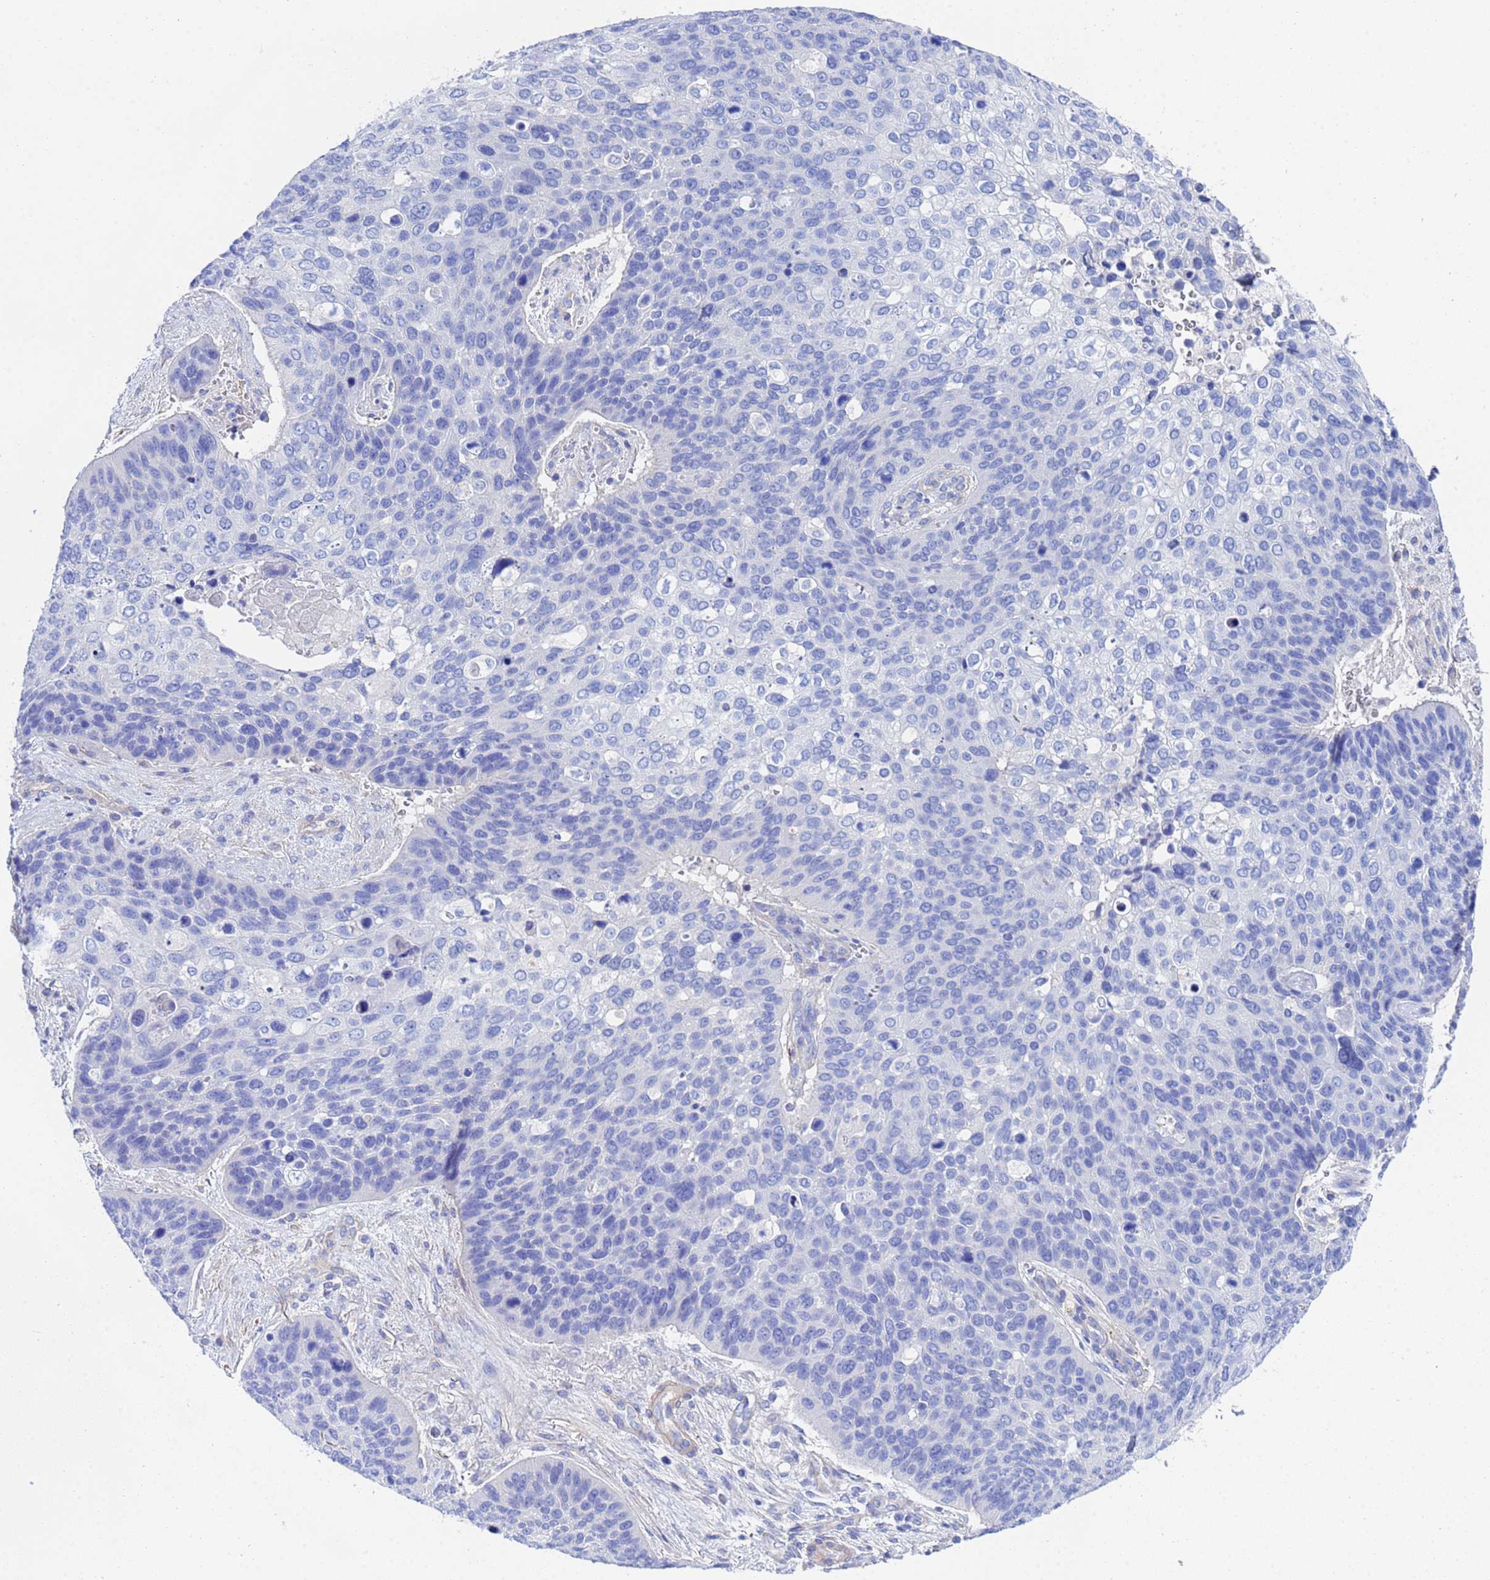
{"staining": {"intensity": "negative", "quantity": "none", "location": "none"}, "tissue": "skin cancer", "cell_type": "Tumor cells", "image_type": "cancer", "snomed": [{"axis": "morphology", "description": "Basal cell carcinoma"}, {"axis": "topography", "description": "Skin"}], "caption": "There is no significant staining in tumor cells of skin cancer (basal cell carcinoma).", "gene": "CST4", "patient": {"sex": "female", "age": 74}}